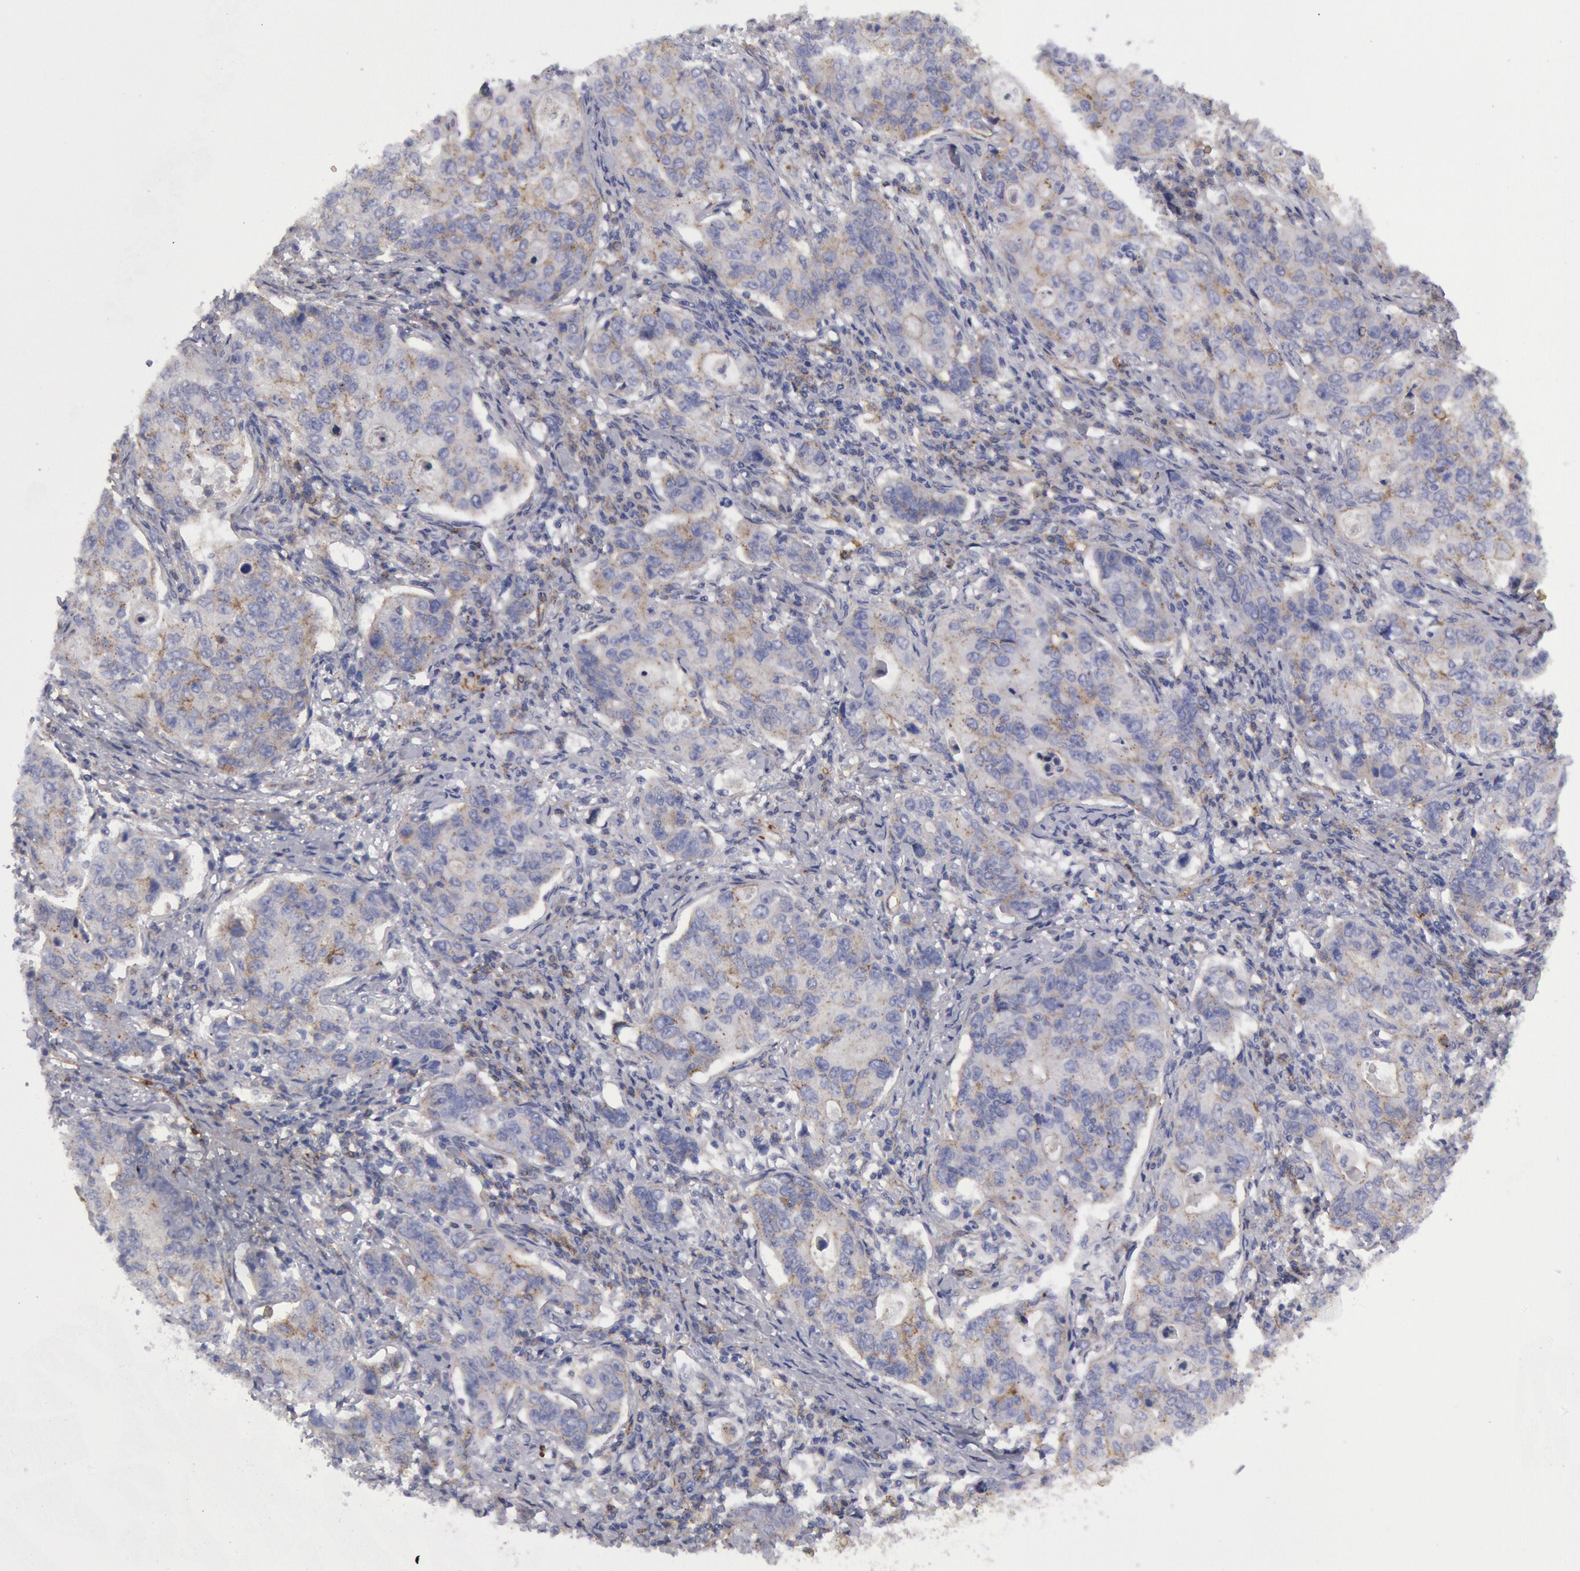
{"staining": {"intensity": "negative", "quantity": "none", "location": "none"}, "tissue": "stomach cancer", "cell_type": "Tumor cells", "image_type": "cancer", "snomed": [{"axis": "morphology", "description": "Adenocarcinoma, NOS"}, {"axis": "topography", "description": "Esophagus"}, {"axis": "topography", "description": "Stomach"}], "caption": "High power microscopy photomicrograph of an IHC photomicrograph of stomach adenocarcinoma, revealing no significant expression in tumor cells.", "gene": "FLOT1", "patient": {"sex": "male", "age": 74}}